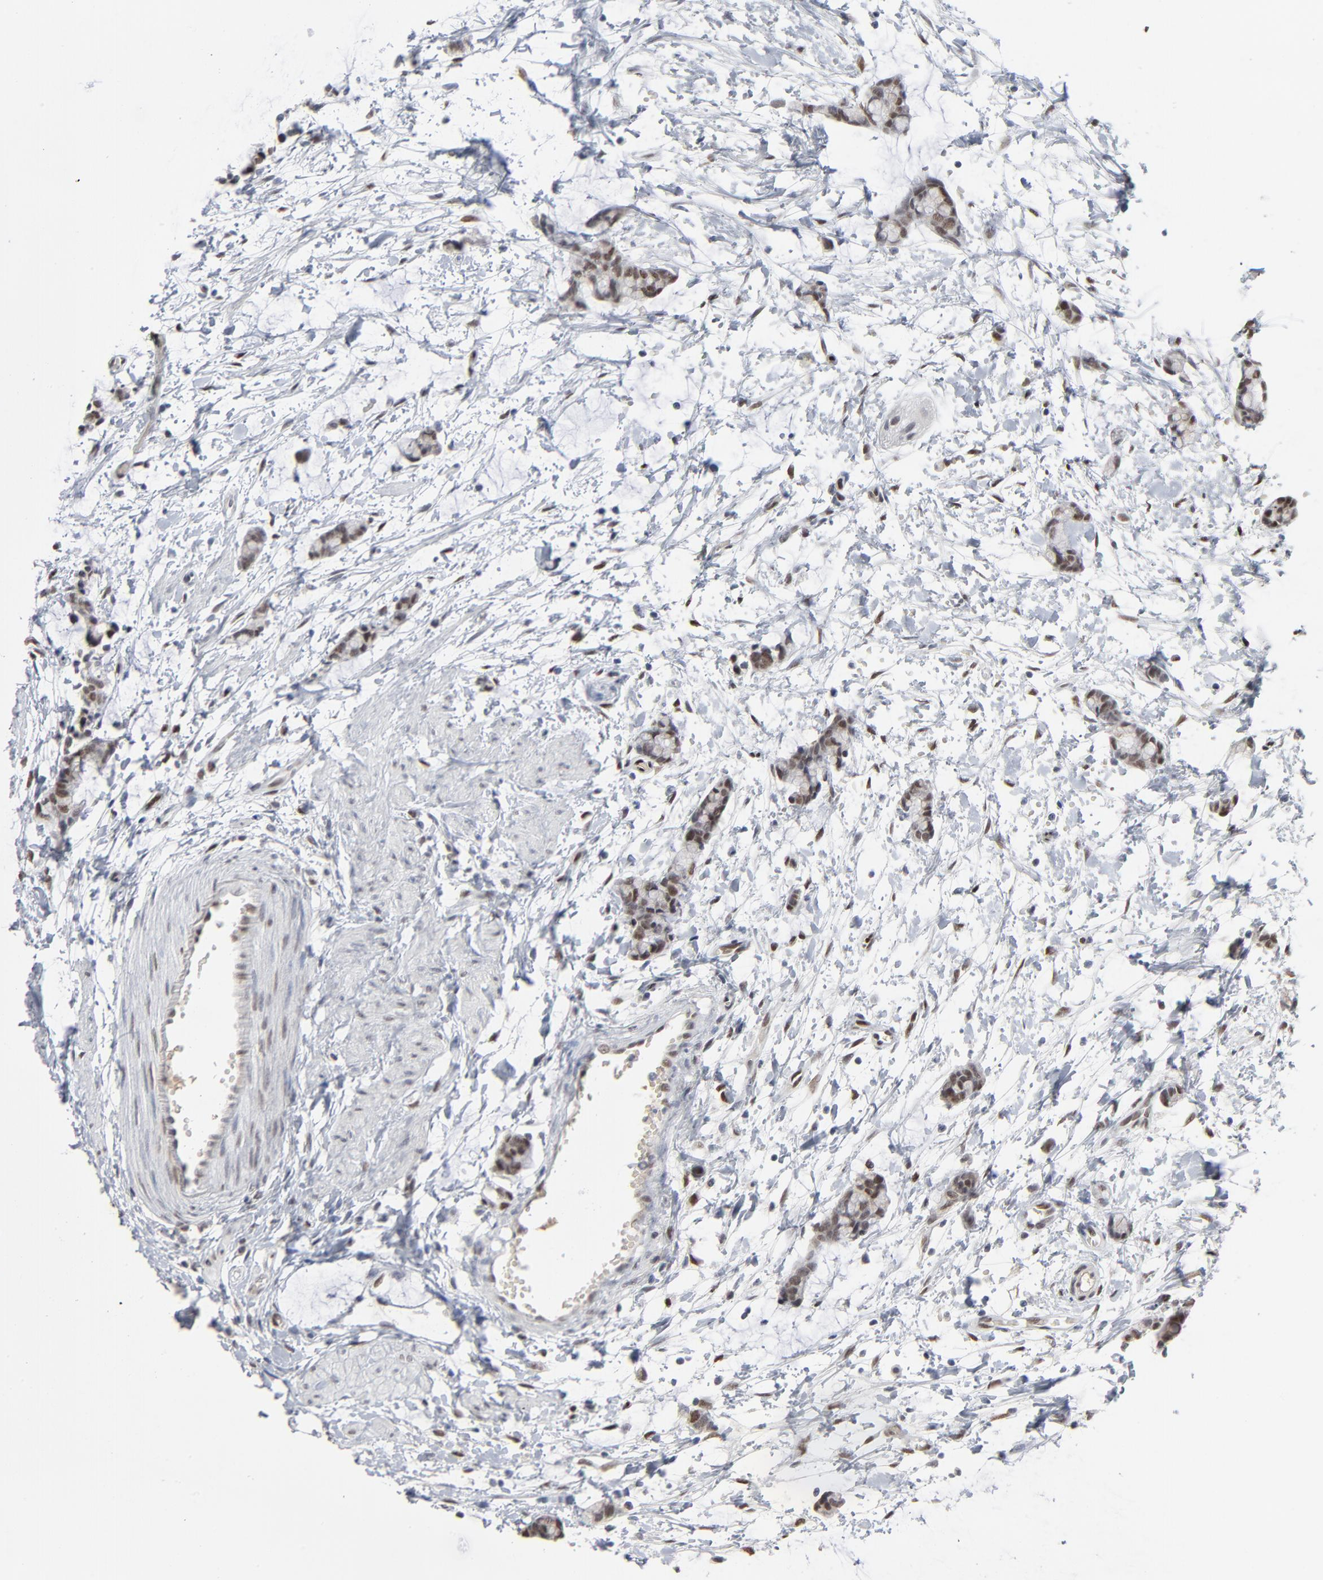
{"staining": {"intensity": "moderate", "quantity": ">75%", "location": "nuclear"}, "tissue": "colorectal cancer", "cell_type": "Tumor cells", "image_type": "cancer", "snomed": [{"axis": "morphology", "description": "Adenocarcinoma, NOS"}, {"axis": "topography", "description": "Colon"}], "caption": "There is medium levels of moderate nuclear expression in tumor cells of adenocarcinoma (colorectal), as demonstrated by immunohistochemical staining (brown color).", "gene": "ATF7", "patient": {"sex": "male", "age": 14}}